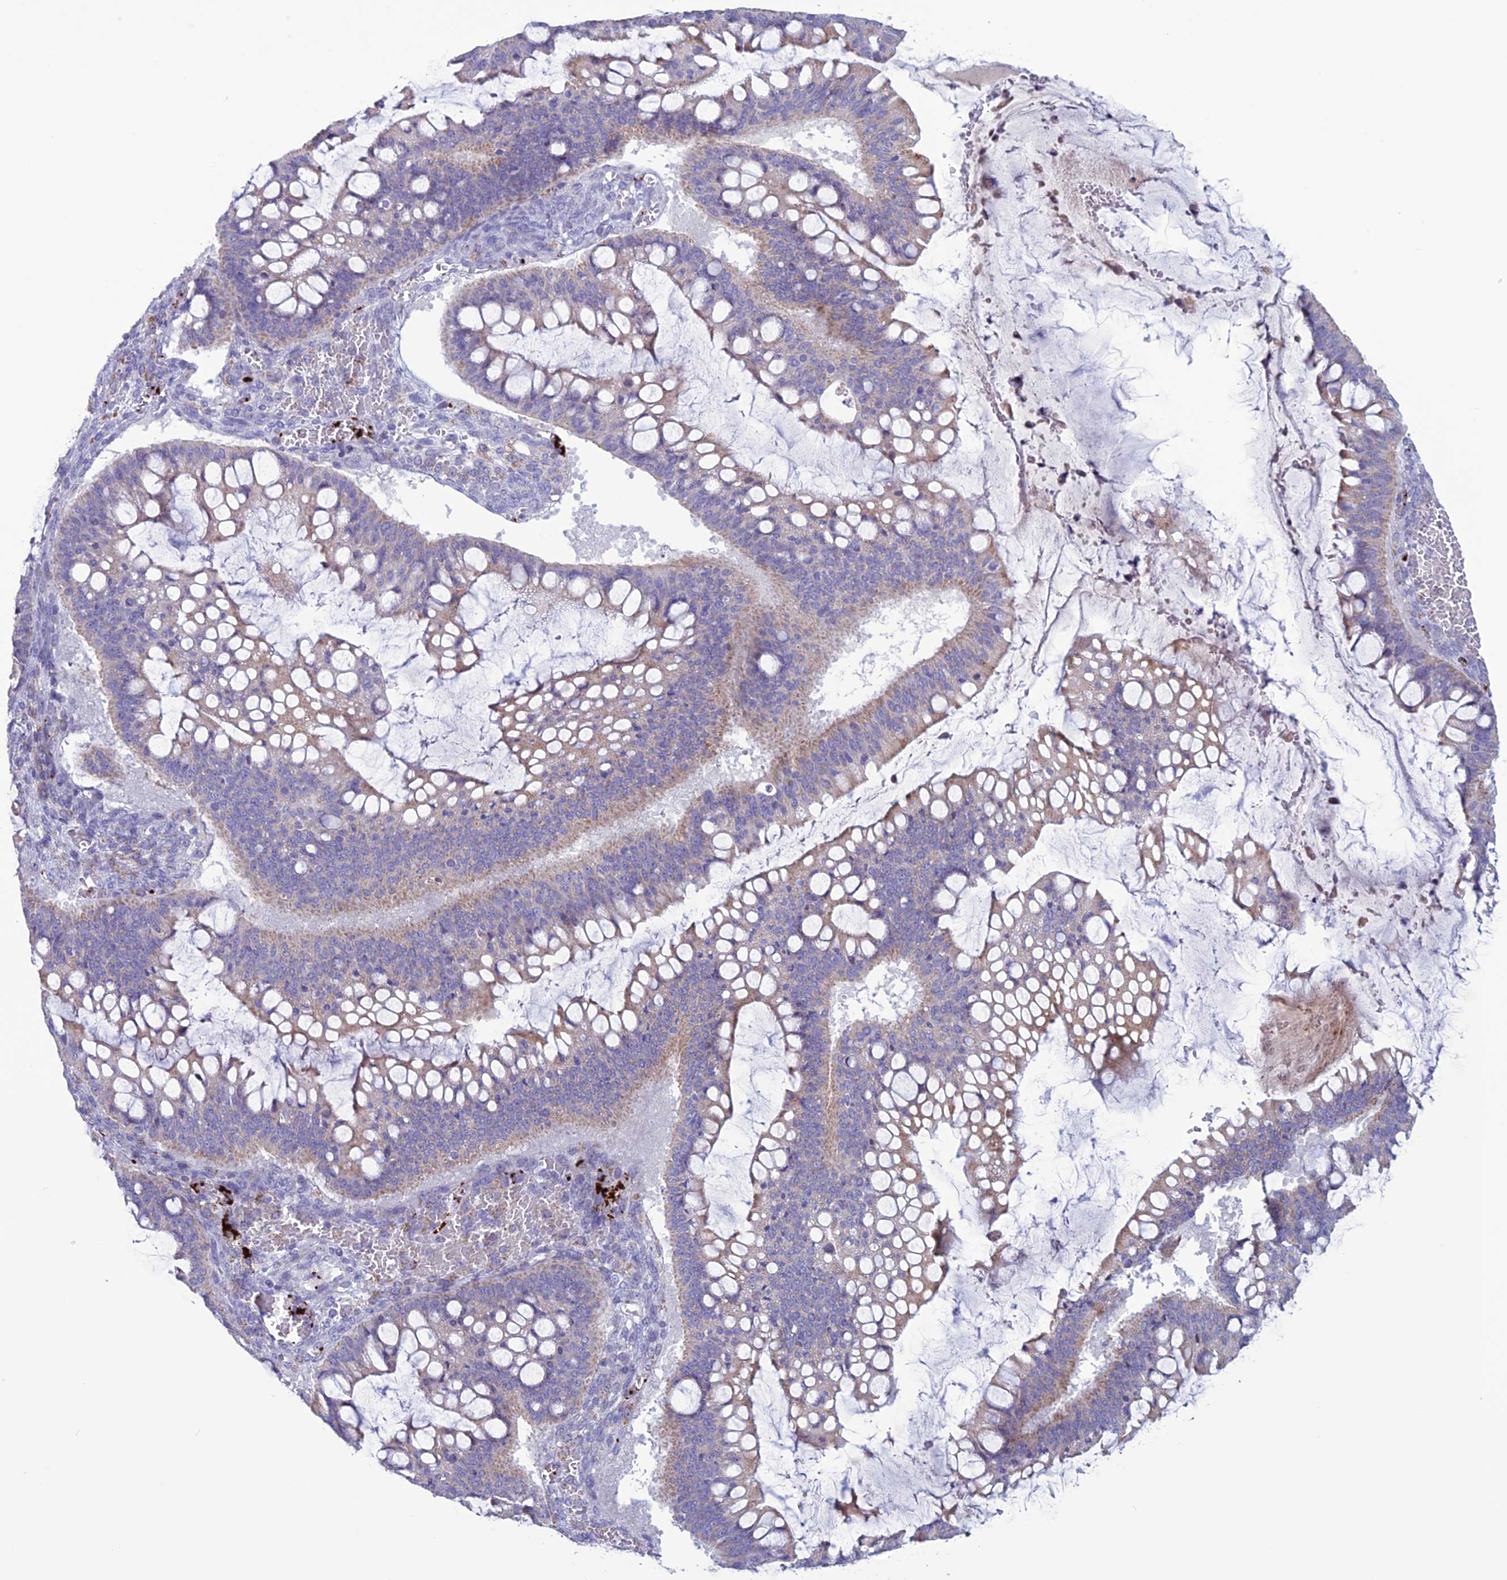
{"staining": {"intensity": "weak", "quantity": "<25%", "location": "cytoplasmic/membranous"}, "tissue": "ovarian cancer", "cell_type": "Tumor cells", "image_type": "cancer", "snomed": [{"axis": "morphology", "description": "Cystadenocarcinoma, mucinous, NOS"}, {"axis": "topography", "description": "Ovary"}], "caption": "Immunohistochemistry photomicrograph of human mucinous cystadenocarcinoma (ovarian) stained for a protein (brown), which displays no staining in tumor cells.", "gene": "C21orf140", "patient": {"sex": "female", "age": 73}}